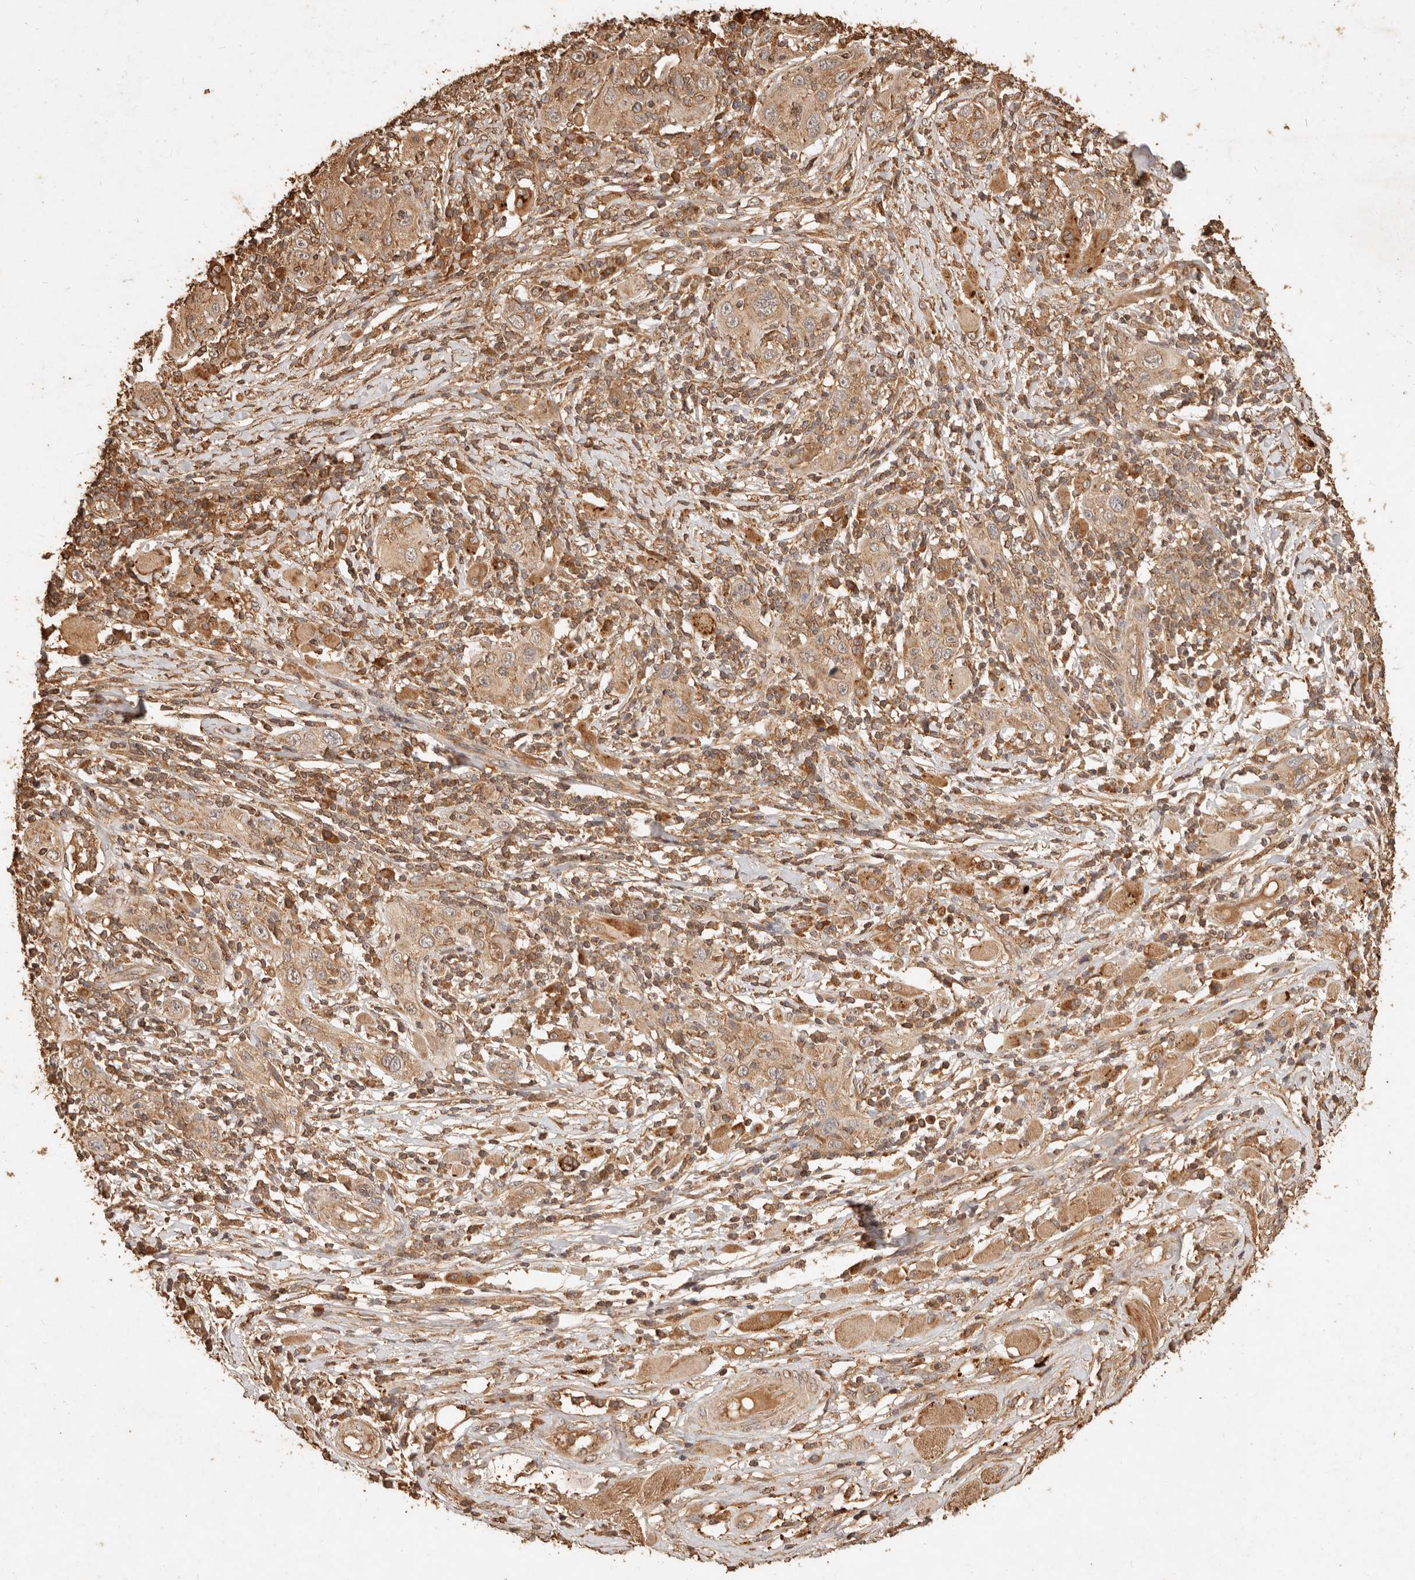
{"staining": {"intensity": "moderate", "quantity": ">75%", "location": "cytoplasmic/membranous"}, "tissue": "skin cancer", "cell_type": "Tumor cells", "image_type": "cancer", "snomed": [{"axis": "morphology", "description": "Squamous cell carcinoma, NOS"}, {"axis": "topography", "description": "Skin"}], "caption": "Immunohistochemistry image of human skin cancer stained for a protein (brown), which exhibits medium levels of moderate cytoplasmic/membranous positivity in about >75% of tumor cells.", "gene": "FAM180B", "patient": {"sex": "female", "age": 88}}